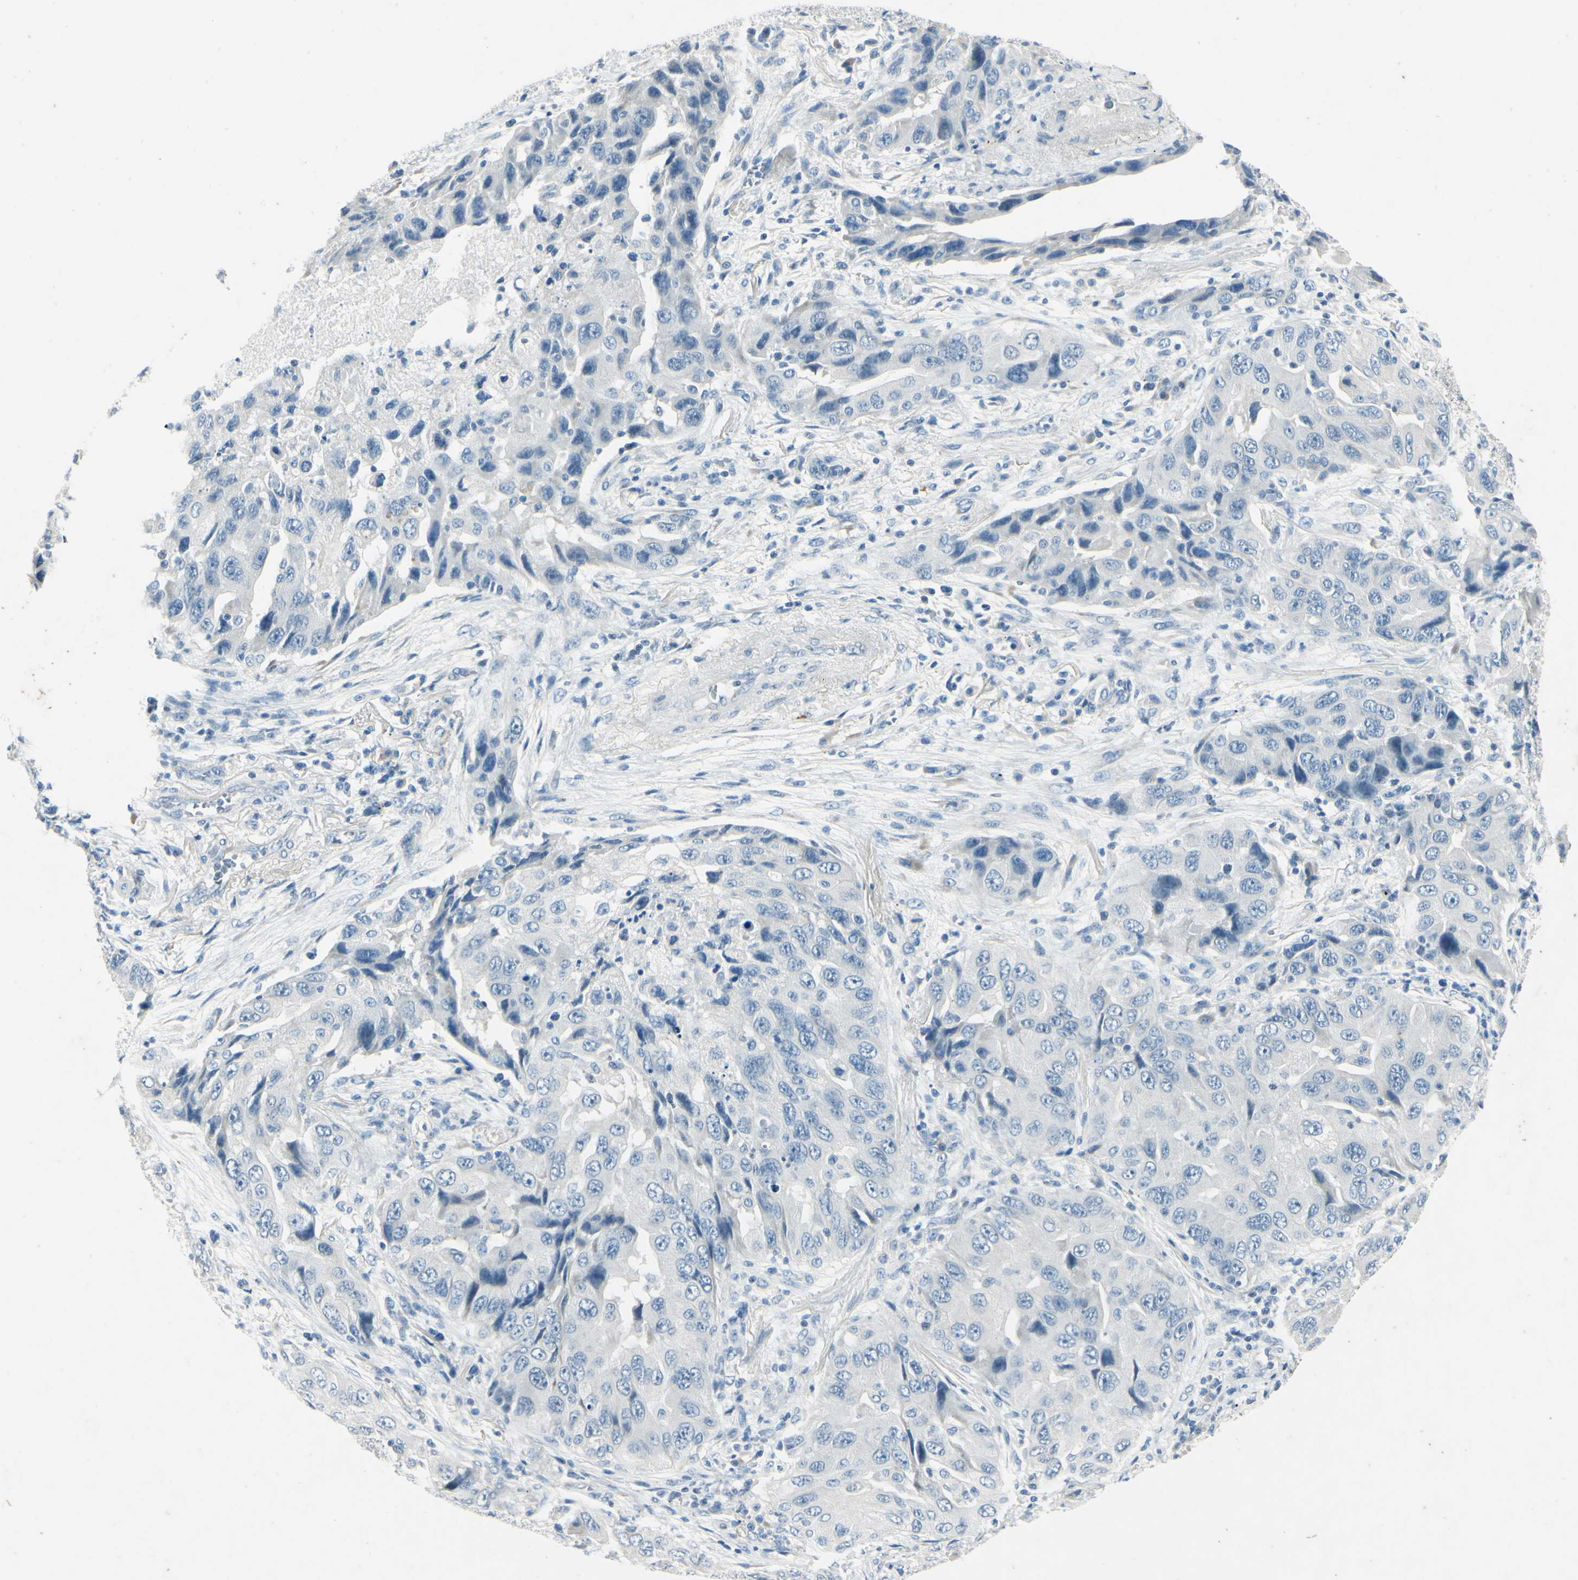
{"staining": {"intensity": "negative", "quantity": "none", "location": "none"}, "tissue": "lung cancer", "cell_type": "Tumor cells", "image_type": "cancer", "snomed": [{"axis": "morphology", "description": "Adenocarcinoma, NOS"}, {"axis": "topography", "description": "Lung"}], "caption": "Tumor cells show no significant positivity in lung cancer. (DAB (3,3'-diaminobenzidine) immunohistochemistry, high magnification).", "gene": "SNAP91", "patient": {"sex": "female", "age": 65}}